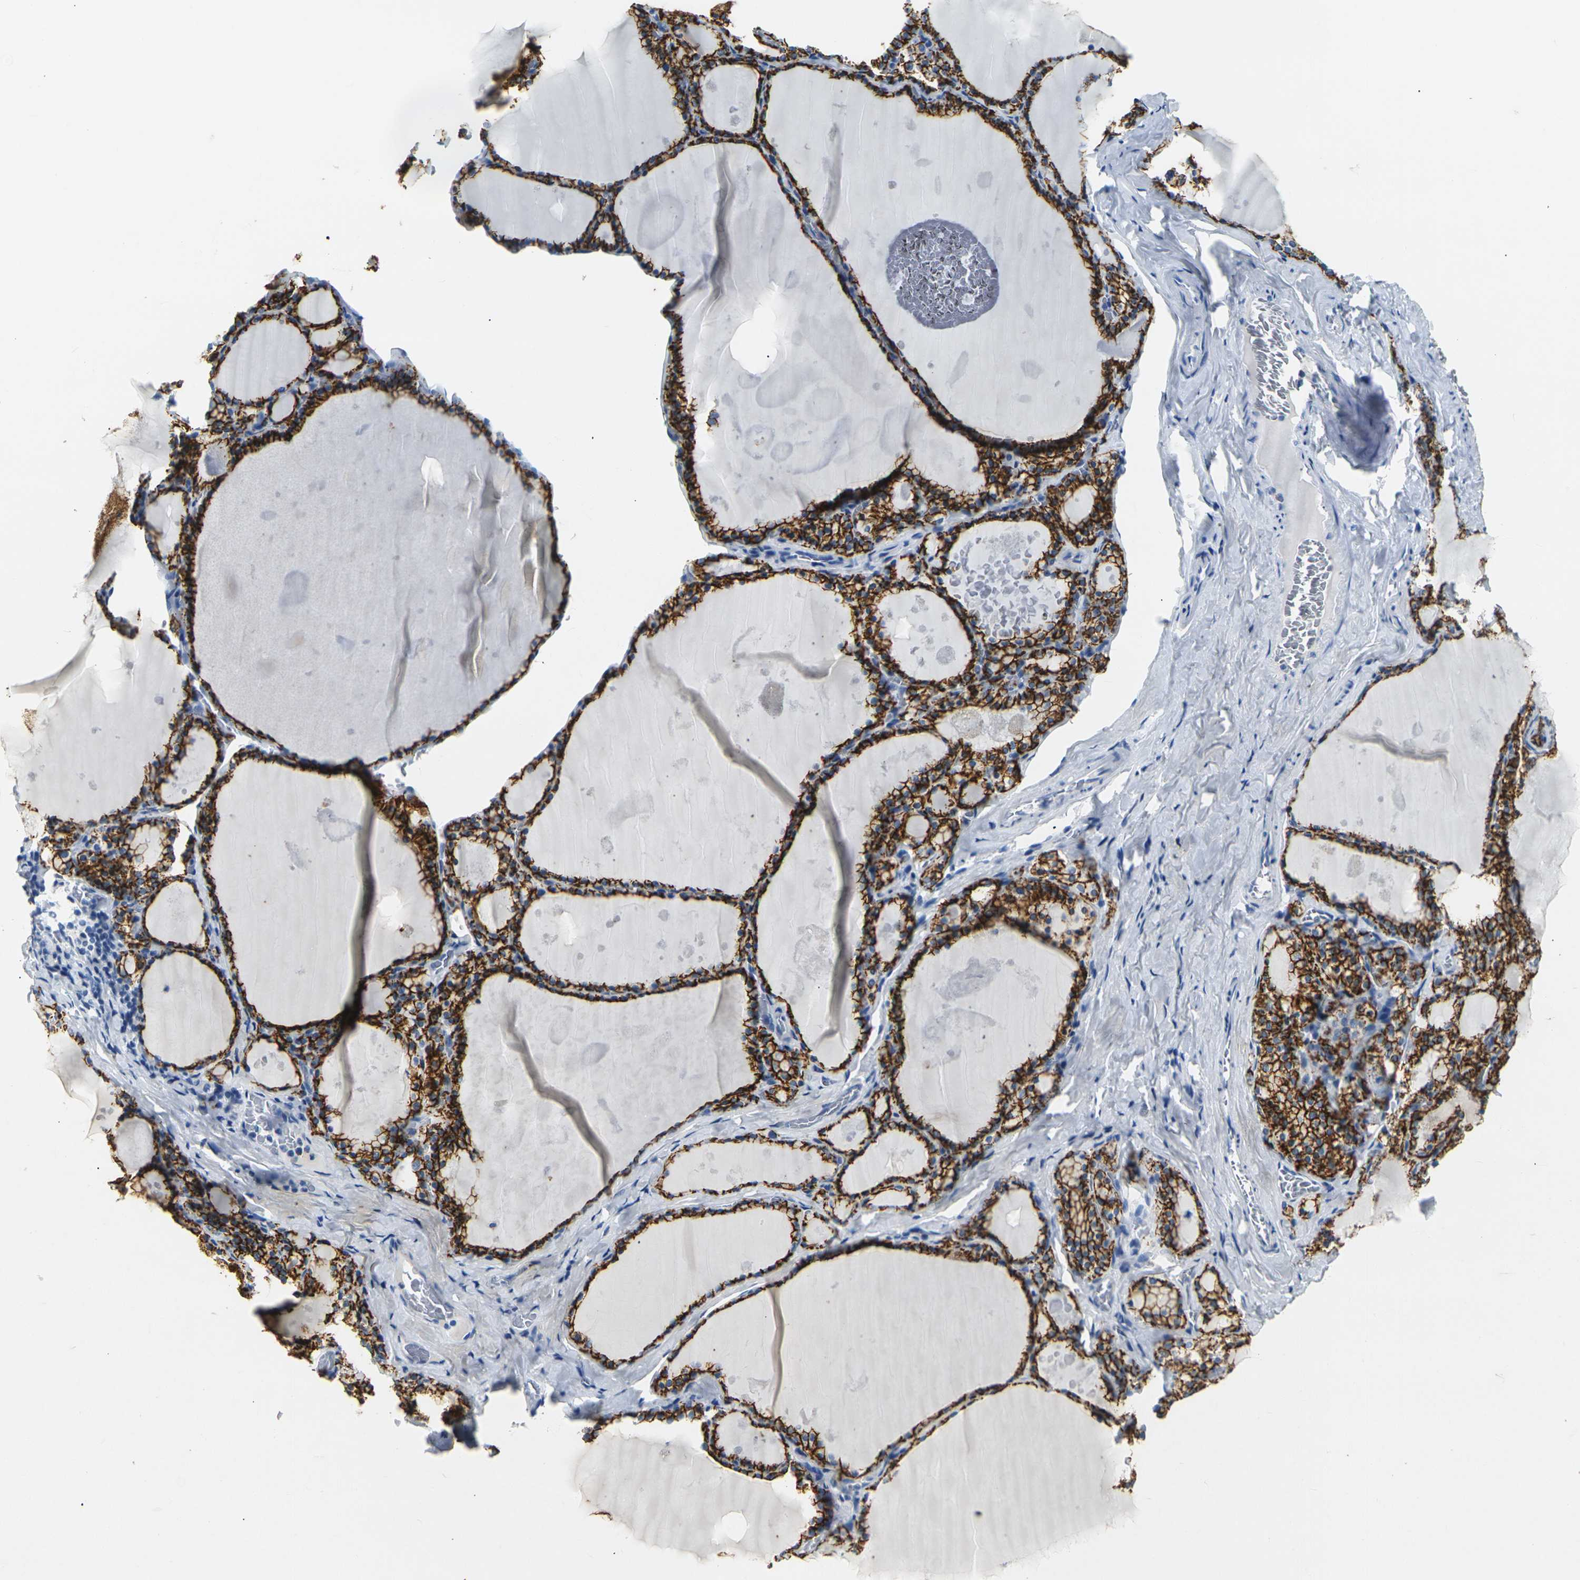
{"staining": {"intensity": "strong", "quantity": ">75%", "location": "cytoplasmic/membranous"}, "tissue": "thyroid gland", "cell_type": "Glandular cells", "image_type": "normal", "snomed": [{"axis": "morphology", "description": "Normal tissue, NOS"}, {"axis": "topography", "description": "Thyroid gland"}], "caption": "Glandular cells demonstrate high levels of strong cytoplasmic/membranous expression in about >75% of cells in normal thyroid gland.", "gene": "CLDN7", "patient": {"sex": "male", "age": 56}}